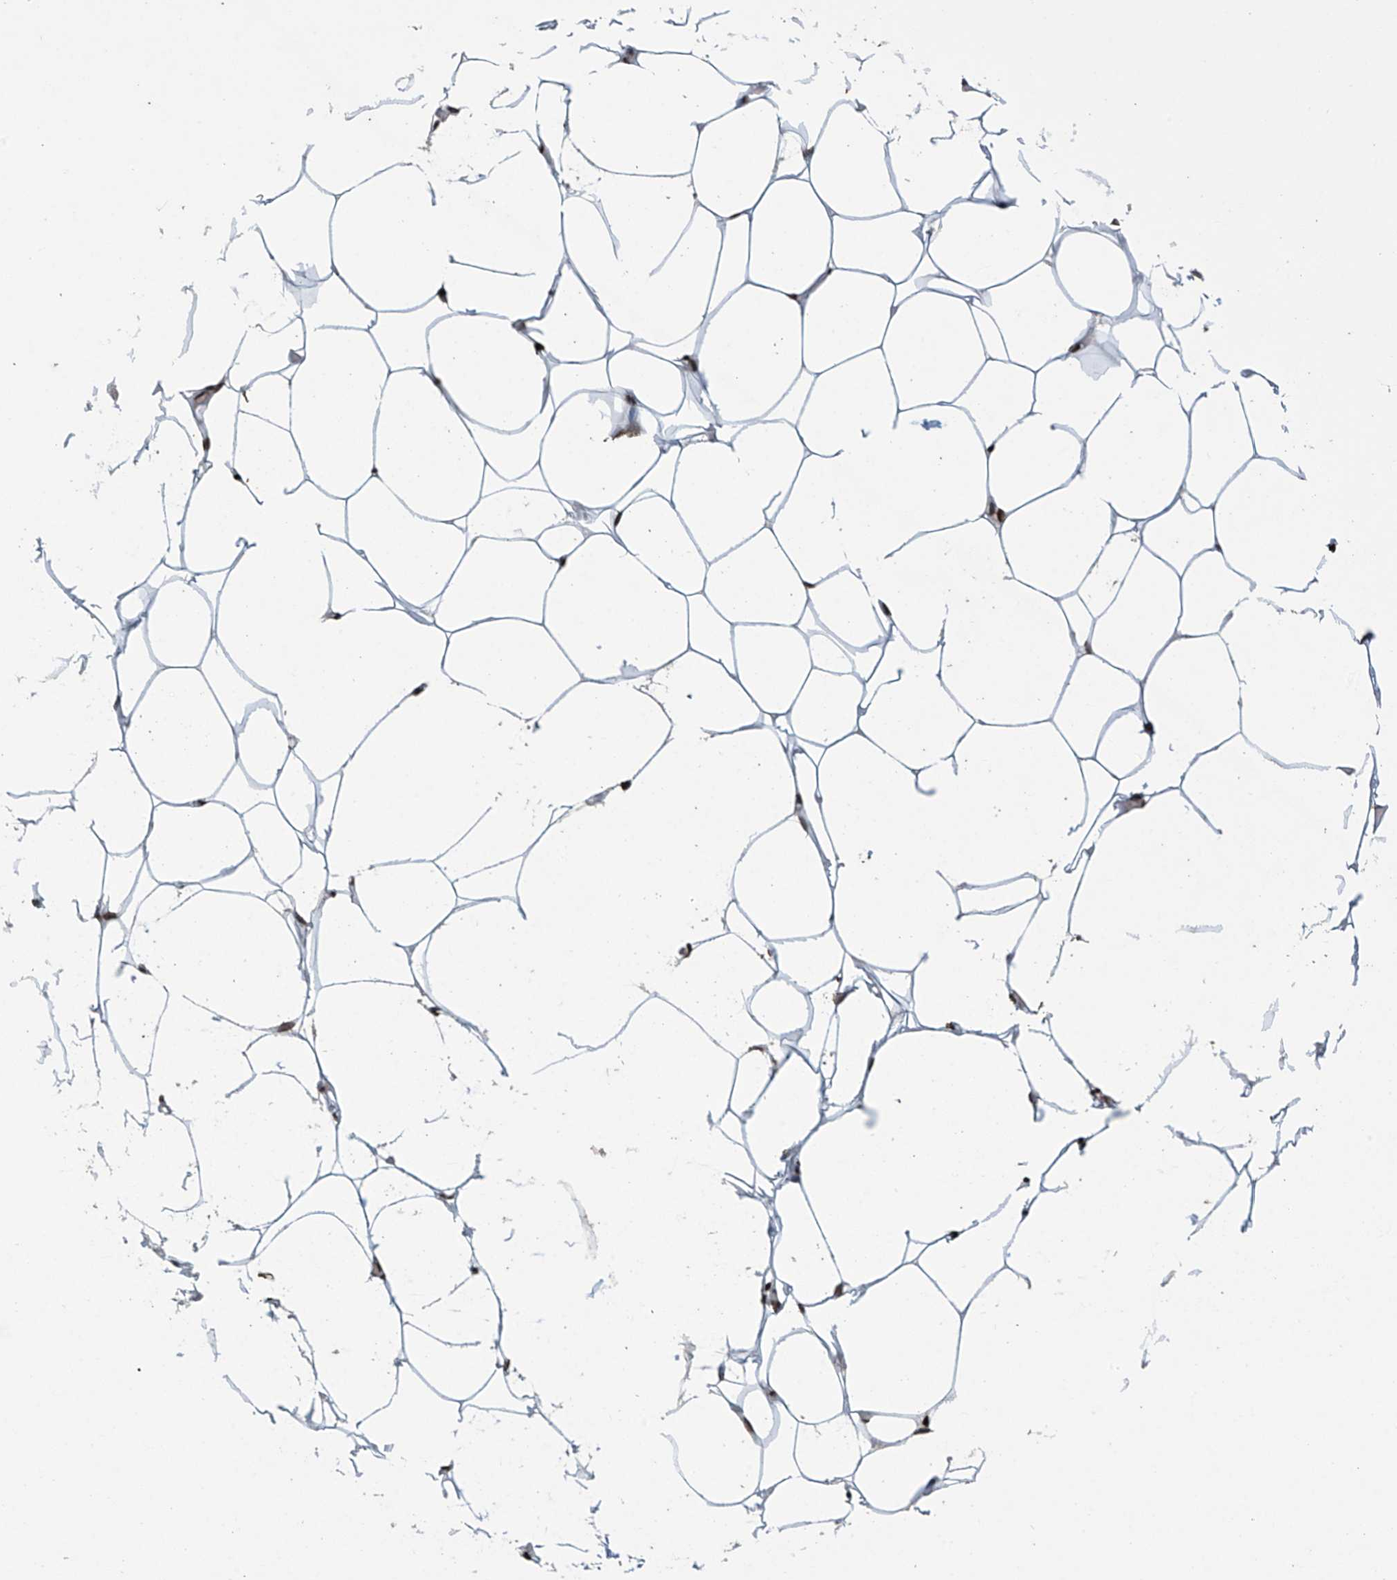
{"staining": {"intensity": "moderate", "quantity": ">75%", "location": "nuclear"}, "tissue": "adipose tissue", "cell_type": "Adipocytes", "image_type": "normal", "snomed": [{"axis": "morphology", "description": "Normal tissue, NOS"}, {"axis": "topography", "description": "Breast"}], "caption": "Adipose tissue stained with DAB (3,3'-diaminobenzidine) immunohistochemistry reveals medium levels of moderate nuclear staining in about >75% of adipocytes.", "gene": "H4C16", "patient": {"sex": "female", "age": 23}}